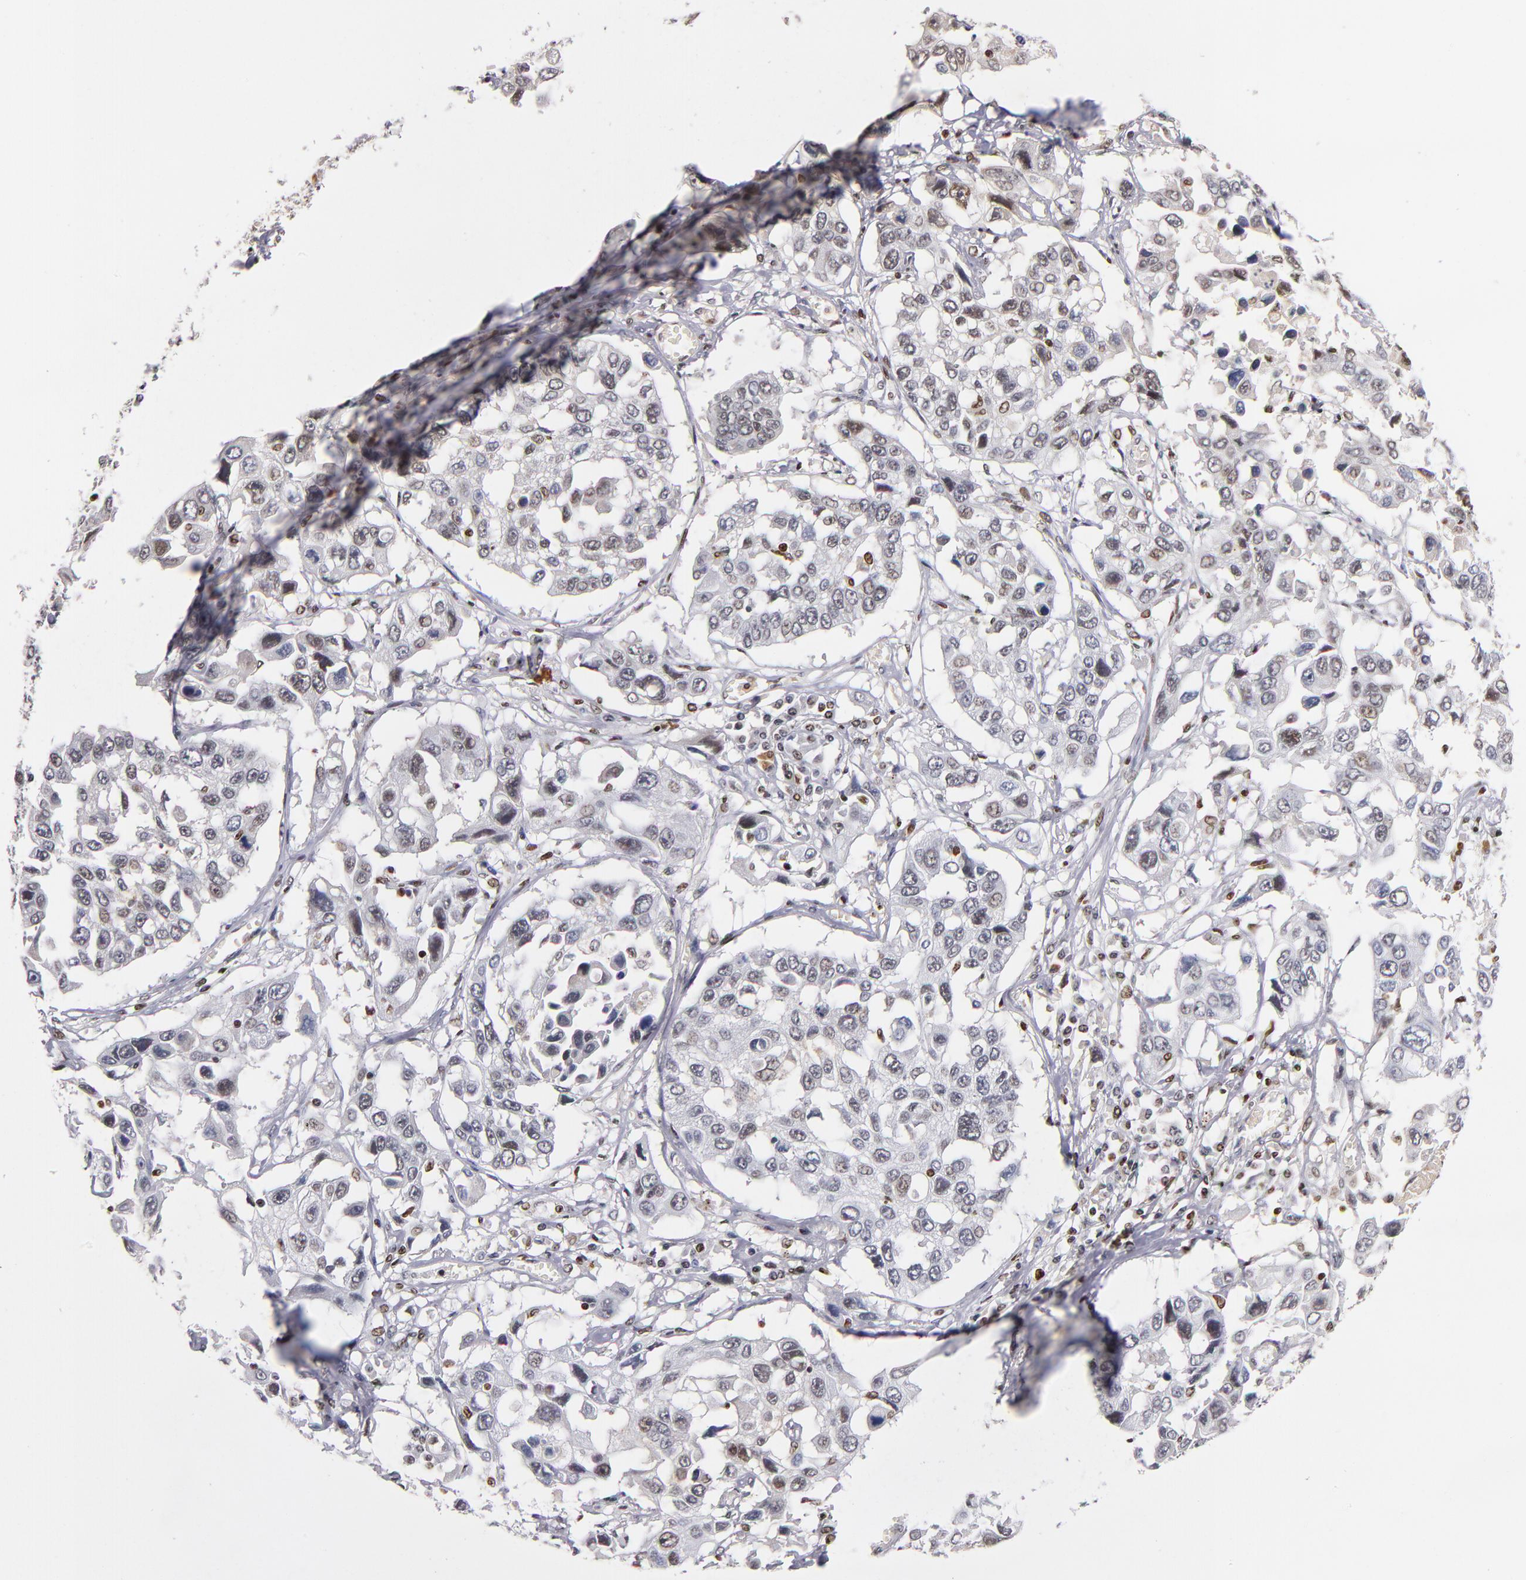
{"staining": {"intensity": "weak", "quantity": "<25%", "location": "nuclear"}, "tissue": "lung cancer", "cell_type": "Tumor cells", "image_type": "cancer", "snomed": [{"axis": "morphology", "description": "Squamous cell carcinoma, NOS"}, {"axis": "topography", "description": "Lung"}], "caption": "This is an immunohistochemistry image of lung cancer (squamous cell carcinoma). There is no positivity in tumor cells.", "gene": "KDM6A", "patient": {"sex": "male", "age": 71}}